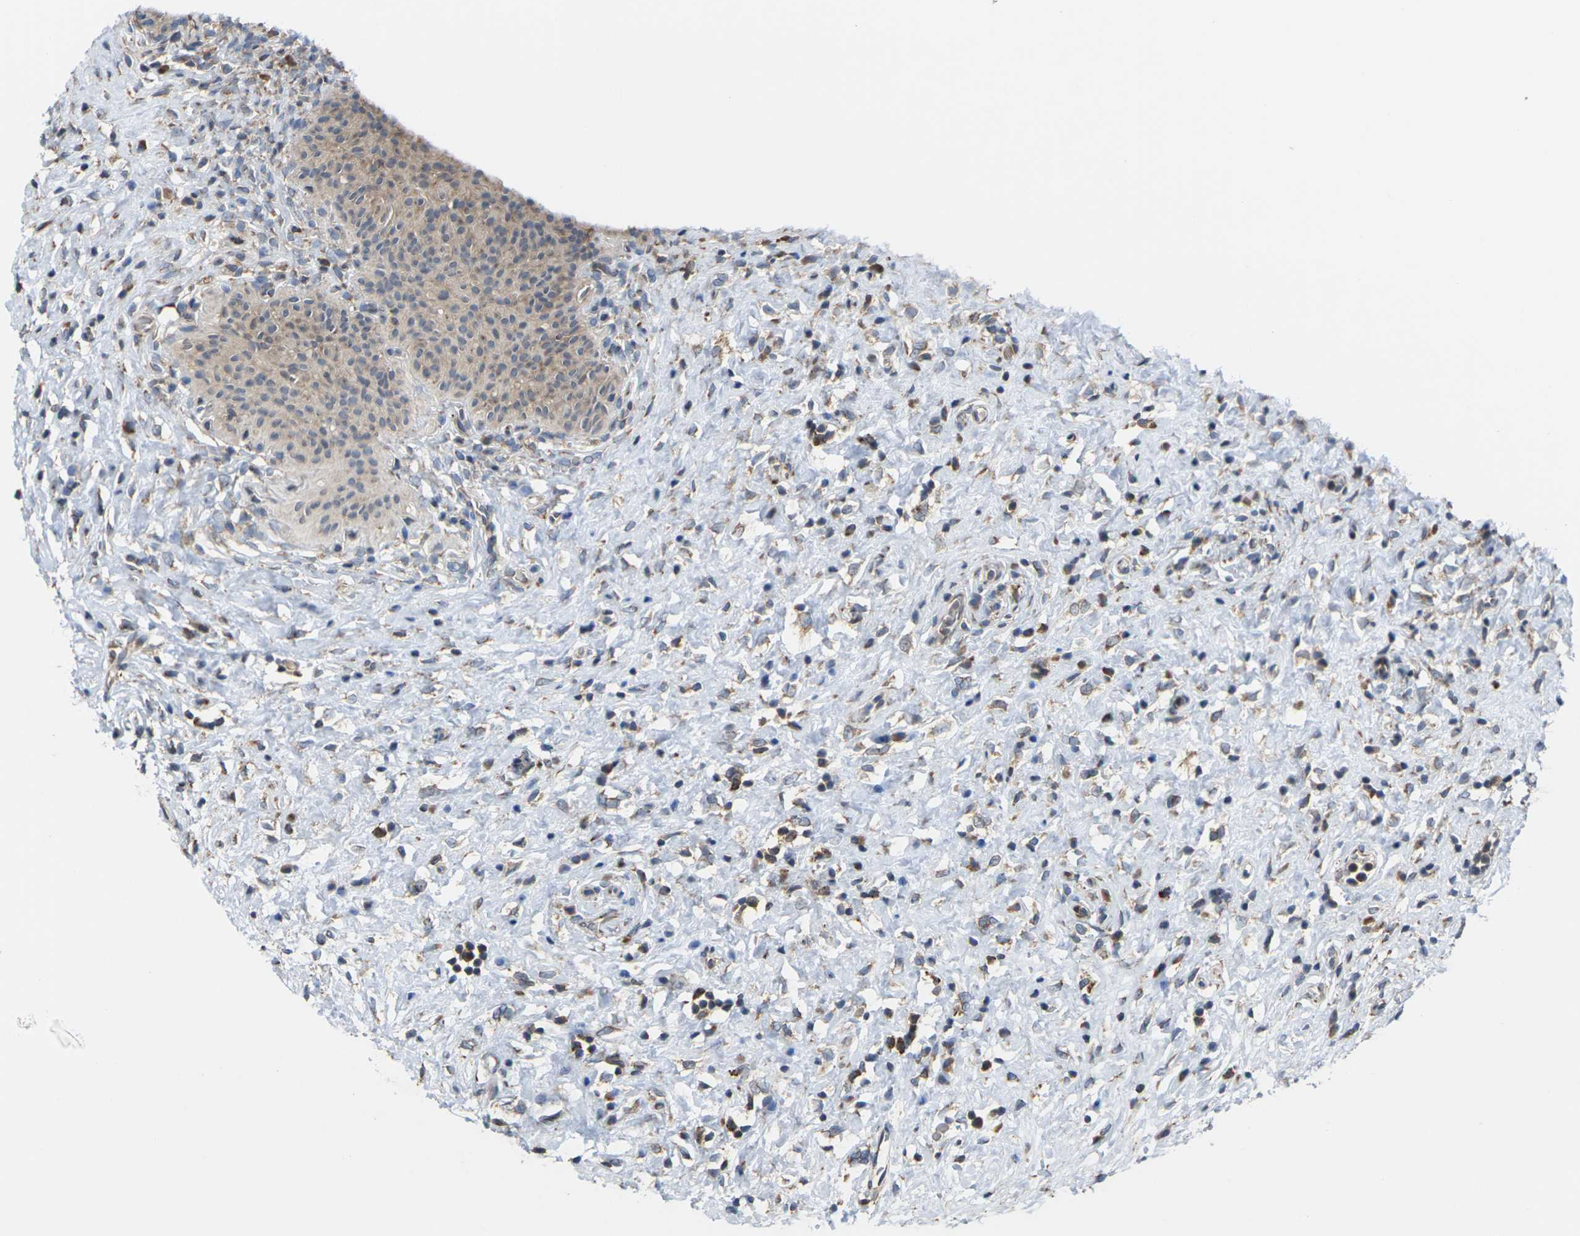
{"staining": {"intensity": "weak", "quantity": ">75%", "location": "cytoplasmic/membranous"}, "tissue": "urinary bladder", "cell_type": "Urothelial cells", "image_type": "normal", "snomed": [{"axis": "morphology", "description": "Normal tissue, NOS"}, {"axis": "morphology", "description": "Urothelial carcinoma, High grade"}, {"axis": "topography", "description": "Urinary bladder"}], "caption": "A micrograph of urinary bladder stained for a protein reveals weak cytoplasmic/membranous brown staining in urothelial cells. Nuclei are stained in blue.", "gene": "PDZK1IP1", "patient": {"sex": "male", "age": 46}}